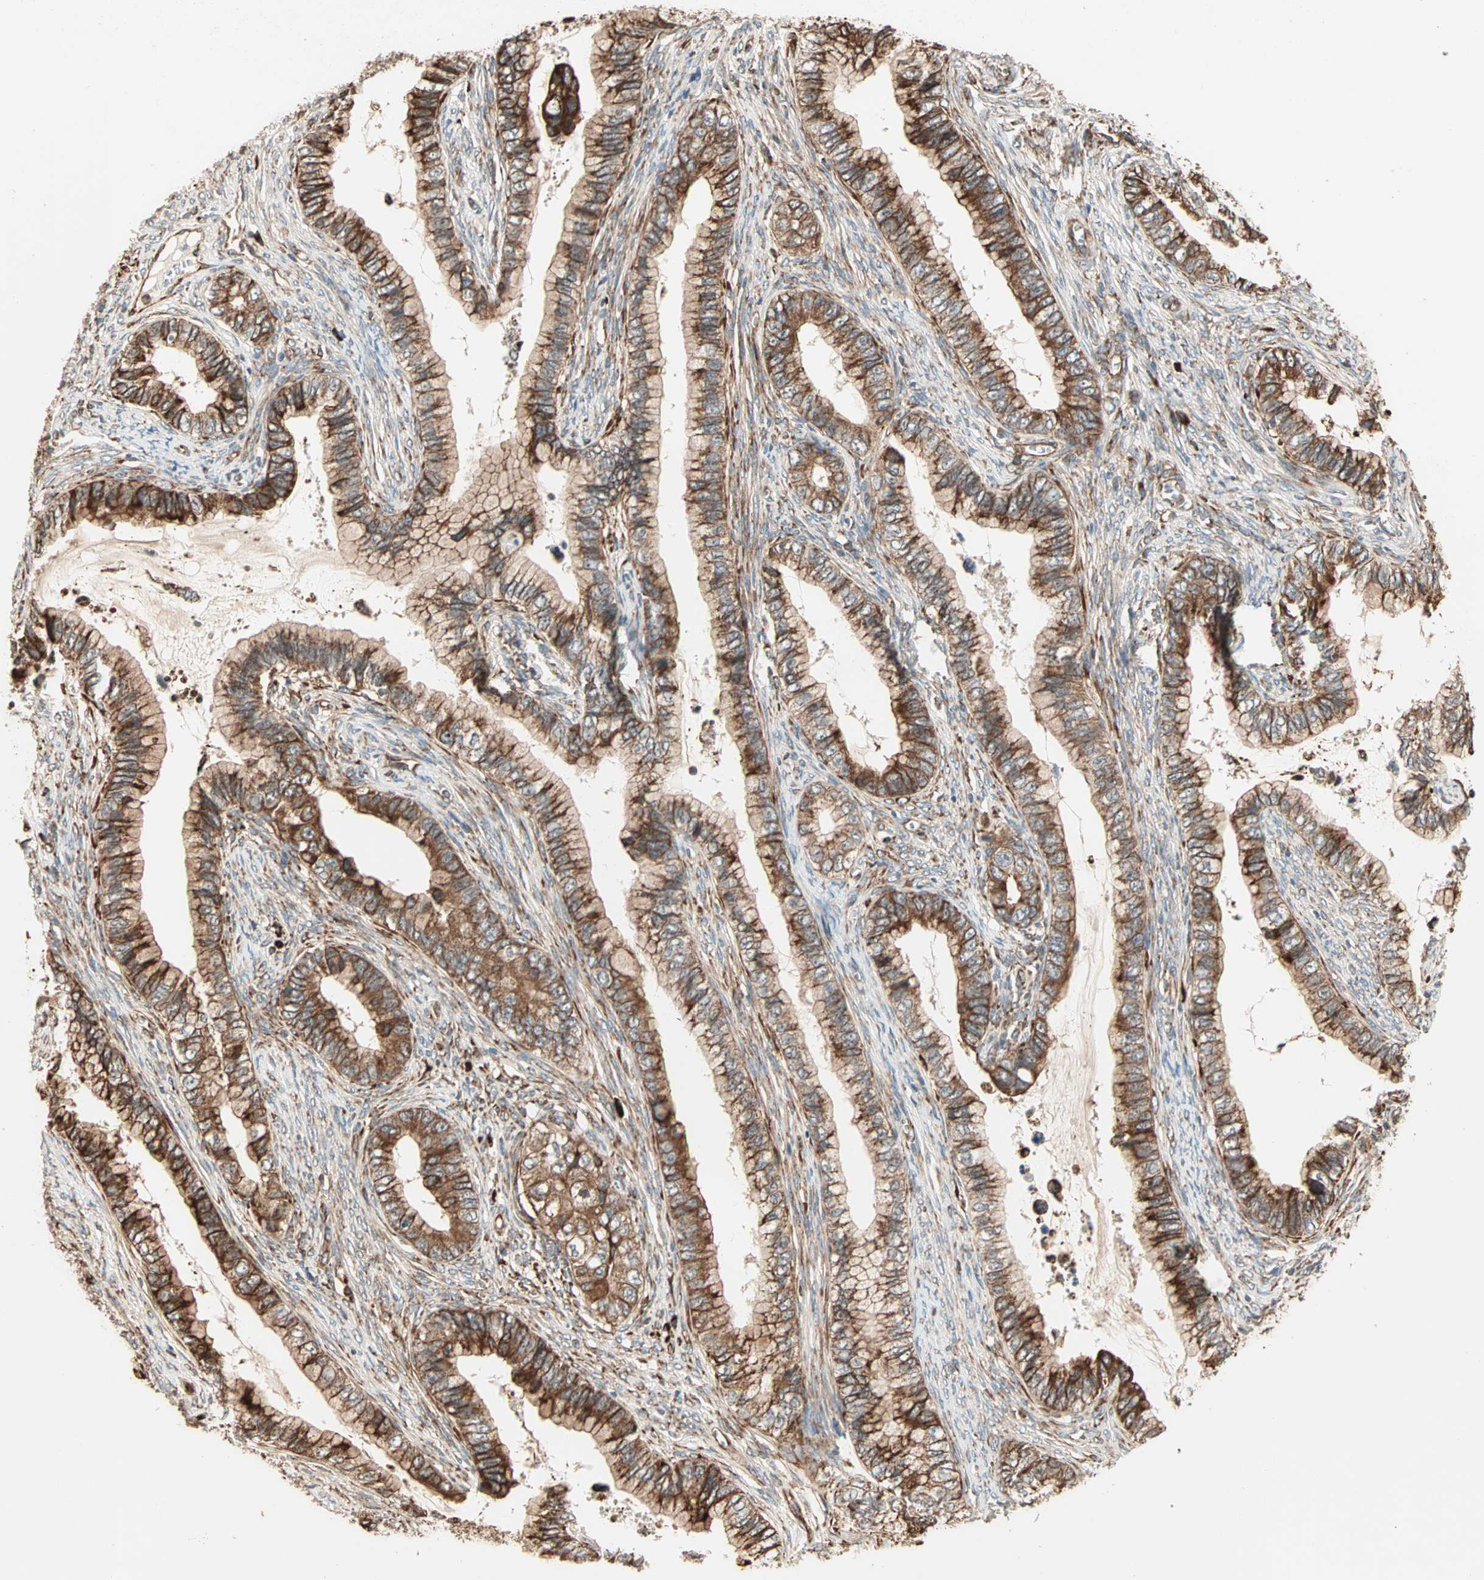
{"staining": {"intensity": "strong", "quantity": ">75%", "location": "cytoplasmic/membranous"}, "tissue": "cervical cancer", "cell_type": "Tumor cells", "image_type": "cancer", "snomed": [{"axis": "morphology", "description": "Adenocarcinoma, NOS"}, {"axis": "topography", "description": "Cervix"}], "caption": "Immunohistochemical staining of human cervical cancer (adenocarcinoma) reveals high levels of strong cytoplasmic/membranous protein positivity in approximately >75% of tumor cells.", "gene": "P4HA1", "patient": {"sex": "female", "age": 44}}